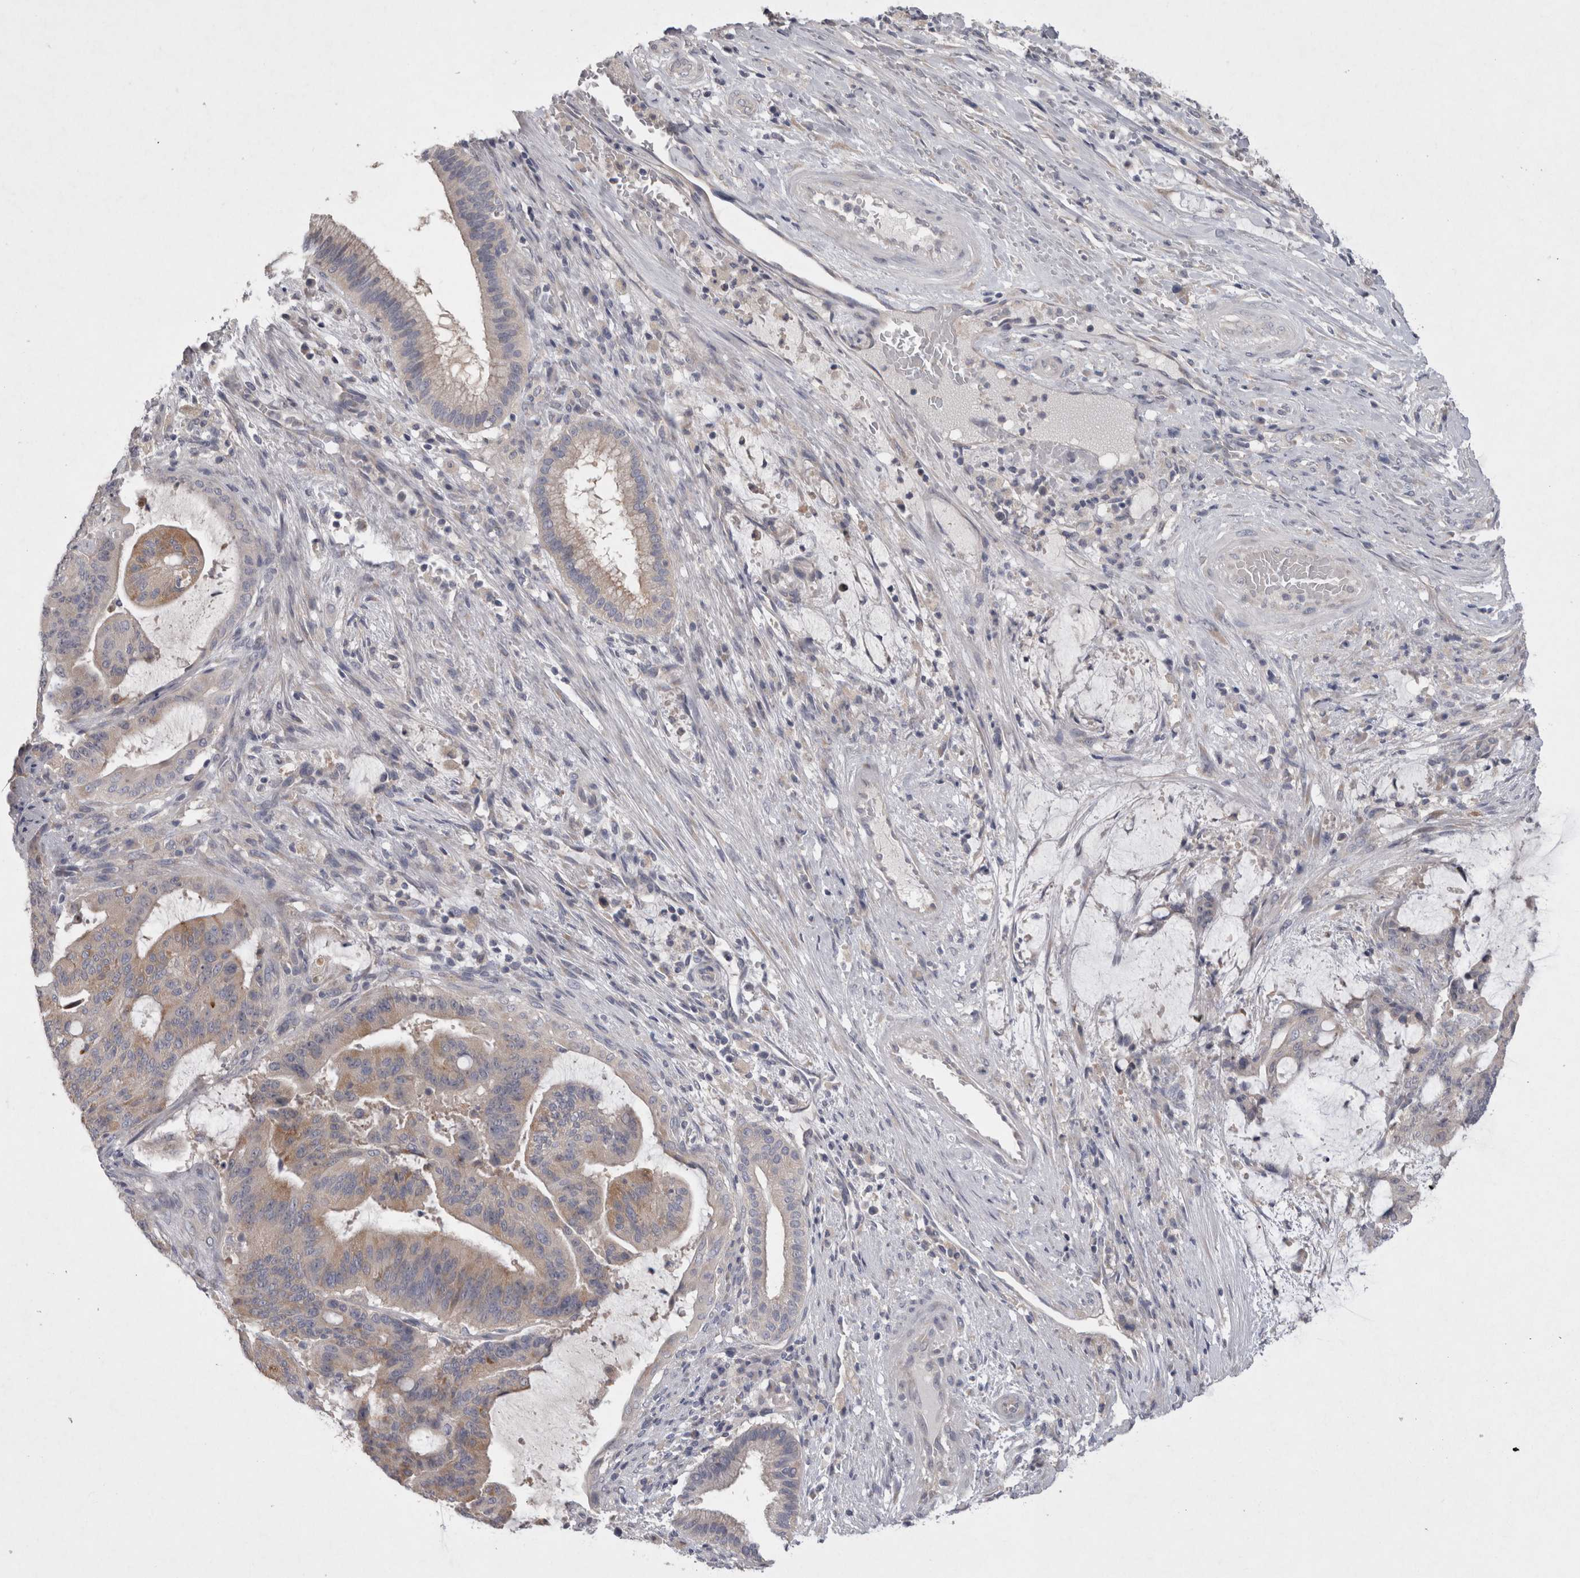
{"staining": {"intensity": "weak", "quantity": "<25%", "location": "cytoplasmic/membranous"}, "tissue": "liver cancer", "cell_type": "Tumor cells", "image_type": "cancer", "snomed": [{"axis": "morphology", "description": "Normal tissue, NOS"}, {"axis": "morphology", "description": "Cholangiocarcinoma"}, {"axis": "topography", "description": "Liver"}, {"axis": "topography", "description": "Peripheral nerve tissue"}], "caption": "Tumor cells are negative for protein expression in human cholangiocarcinoma (liver).", "gene": "LRRC40", "patient": {"sex": "female", "age": 73}}